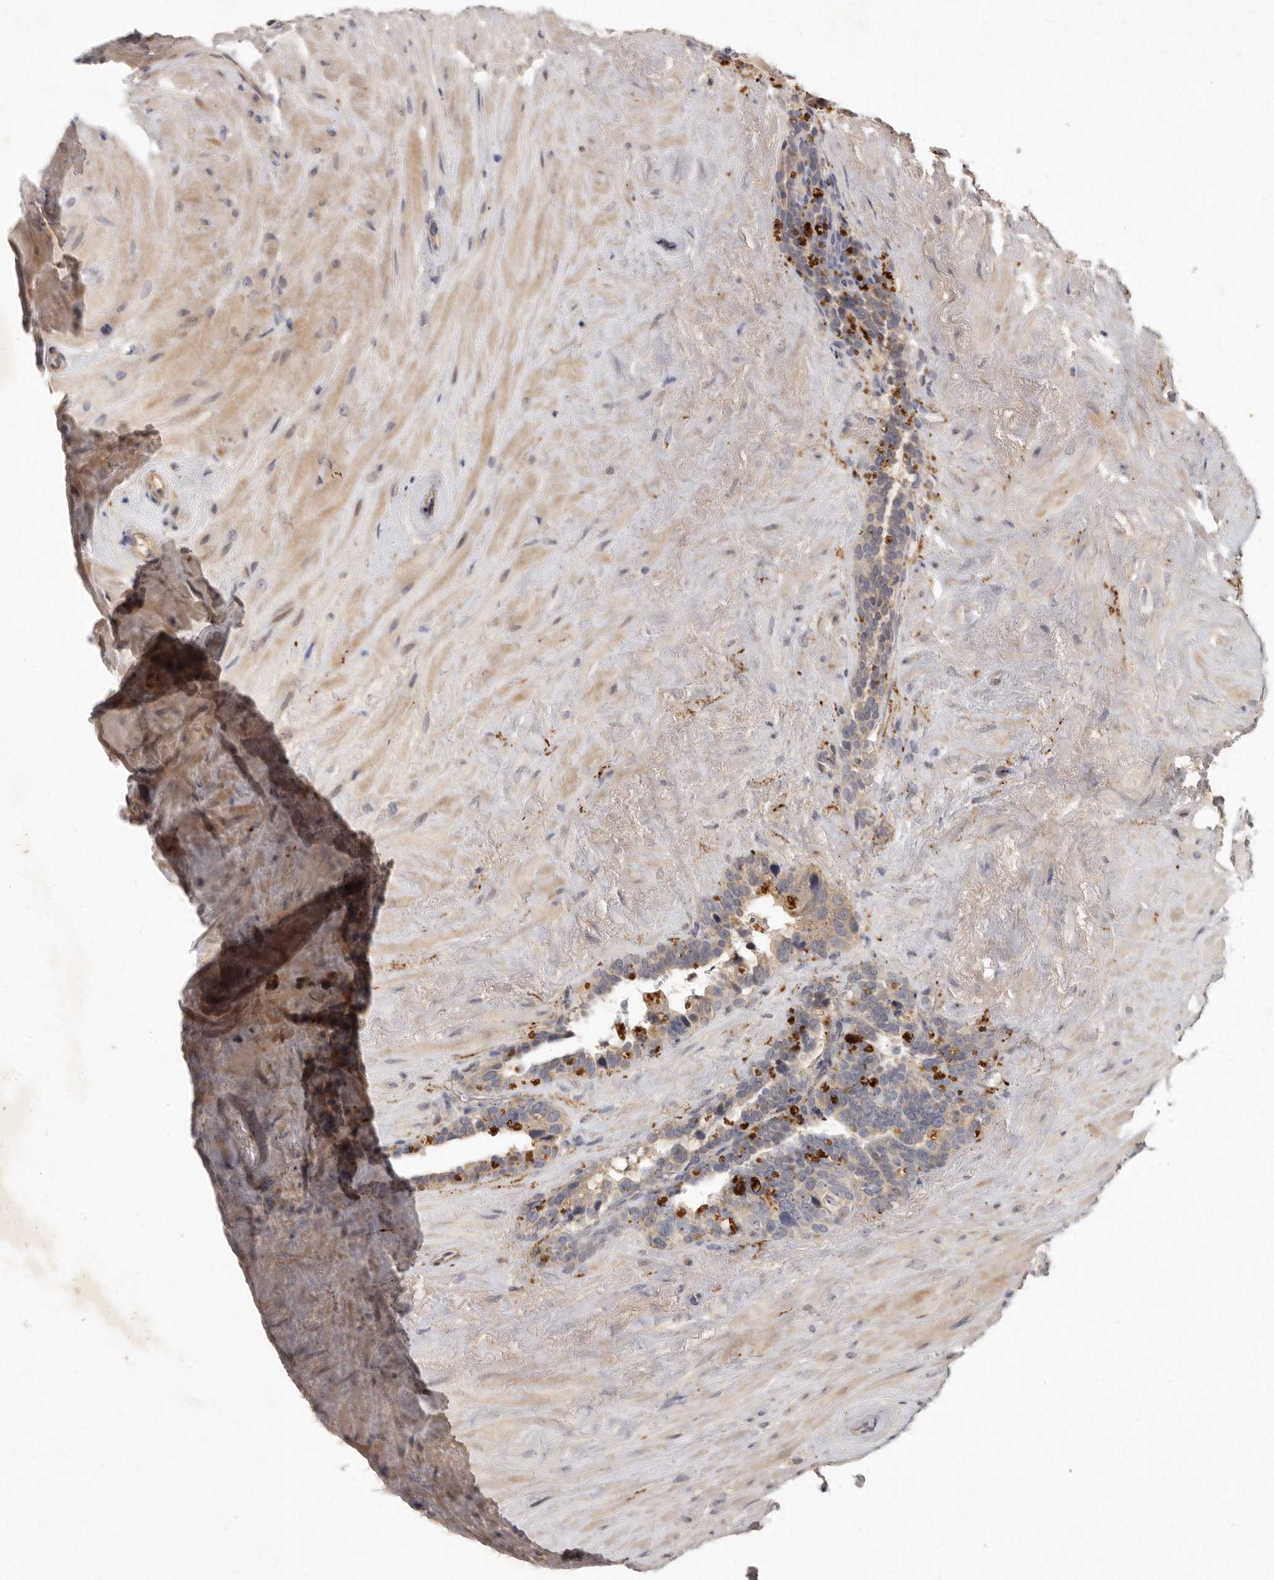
{"staining": {"intensity": "weak", "quantity": "<25%", "location": "cytoplasmic/membranous"}, "tissue": "seminal vesicle", "cell_type": "Glandular cells", "image_type": "normal", "snomed": [{"axis": "morphology", "description": "Normal tissue, NOS"}, {"axis": "topography", "description": "Seminal veicle"}], "caption": "IHC photomicrograph of unremarkable seminal vesicle stained for a protein (brown), which reveals no expression in glandular cells. (DAB immunohistochemistry (IHC), high magnification).", "gene": "SLC22A1", "patient": {"sex": "male", "age": 80}}